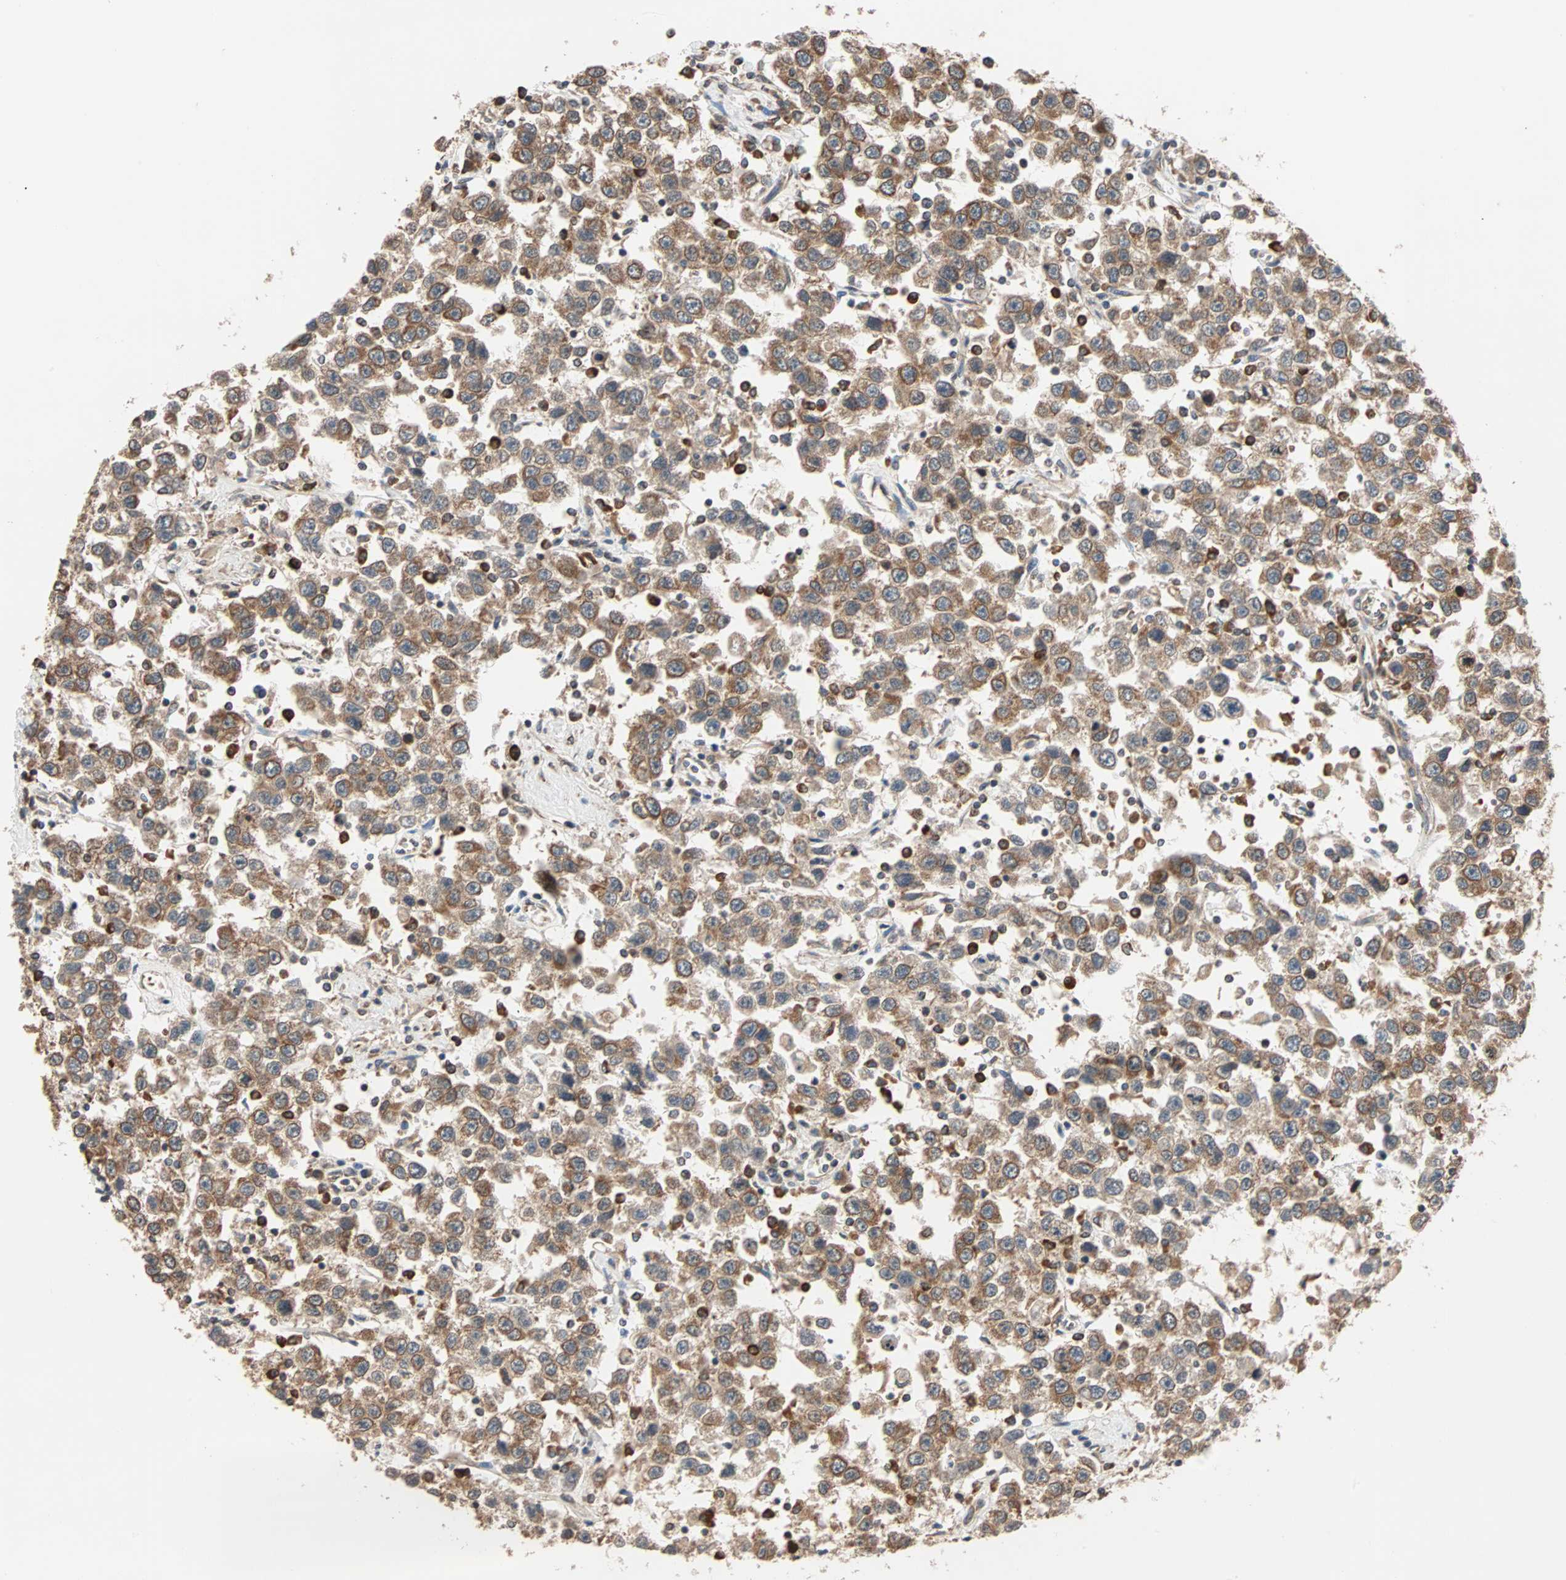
{"staining": {"intensity": "moderate", "quantity": ">75%", "location": "cytoplasmic/membranous"}, "tissue": "testis cancer", "cell_type": "Tumor cells", "image_type": "cancer", "snomed": [{"axis": "morphology", "description": "Seminoma, NOS"}, {"axis": "topography", "description": "Testis"}], "caption": "This is a photomicrograph of immunohistochemistry (IHC) staining of seminoma (testis), which shows moderate positivity in the cytoplasmic/membranous of tumor cells.", "gene": "AUP1", "patient": {"sex": "male", "age": 41}}